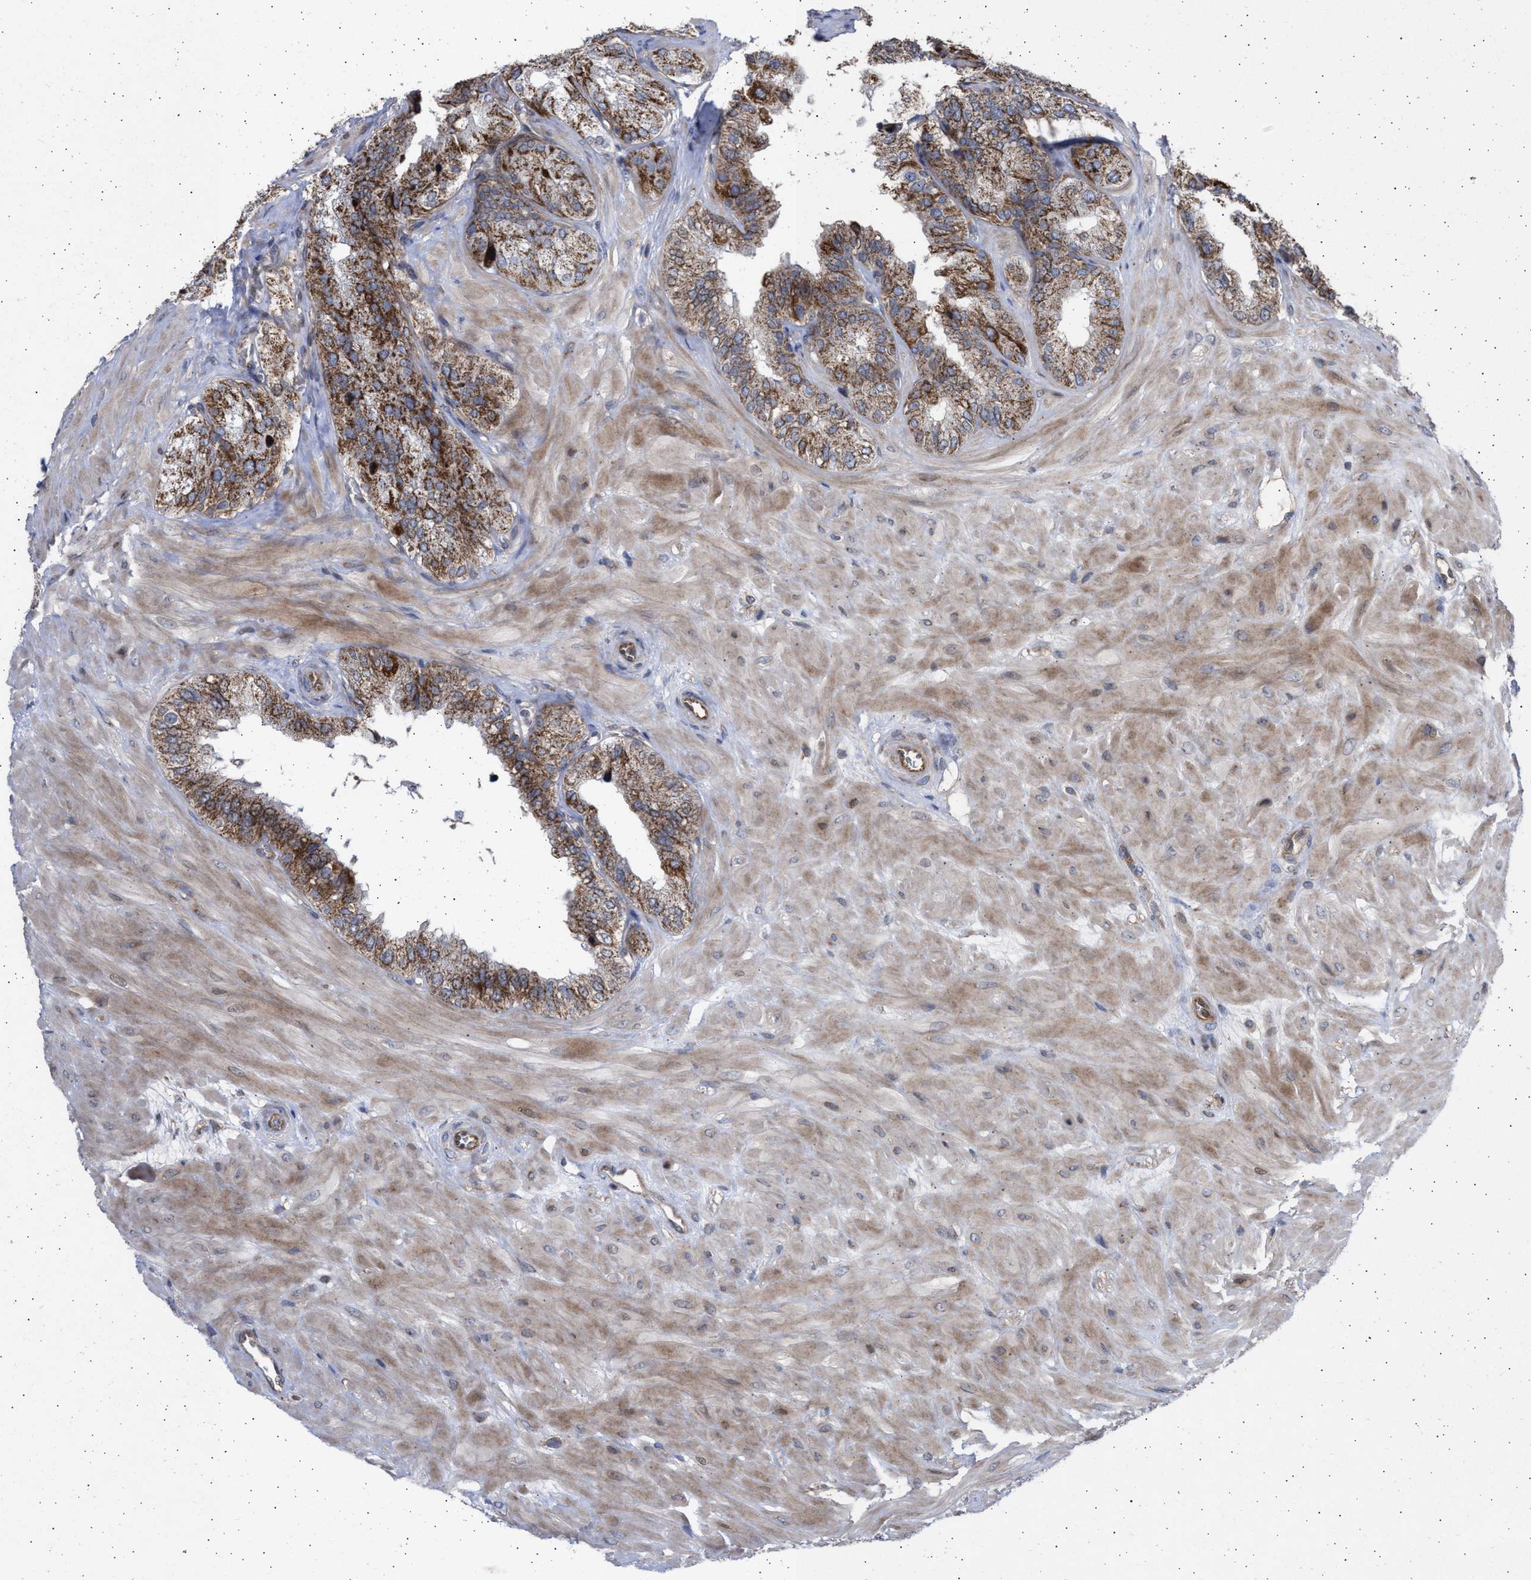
{"staining": {"intensity": "strong", "quantity": ">75%", "location": "cytoplasmic/membranous"}, "tissue": "seminal vesicle", "cell_type": "Glandular cells", "image_type": "normal", "snomed": [{"axis": "morphology", "description": "Normal tissue, NOS"}, {"axis": "topography", "description": "Prostate"}, {"axis": "topography", "description": "Seminal veicle"}], "caption": "Seminal vesicle stained with IHC exhibits strong cytoplasmic/membranous expression in about >75% of glandular cells.", "gene": "TTC19", "patient": {"sex": "male", "age": 51}}